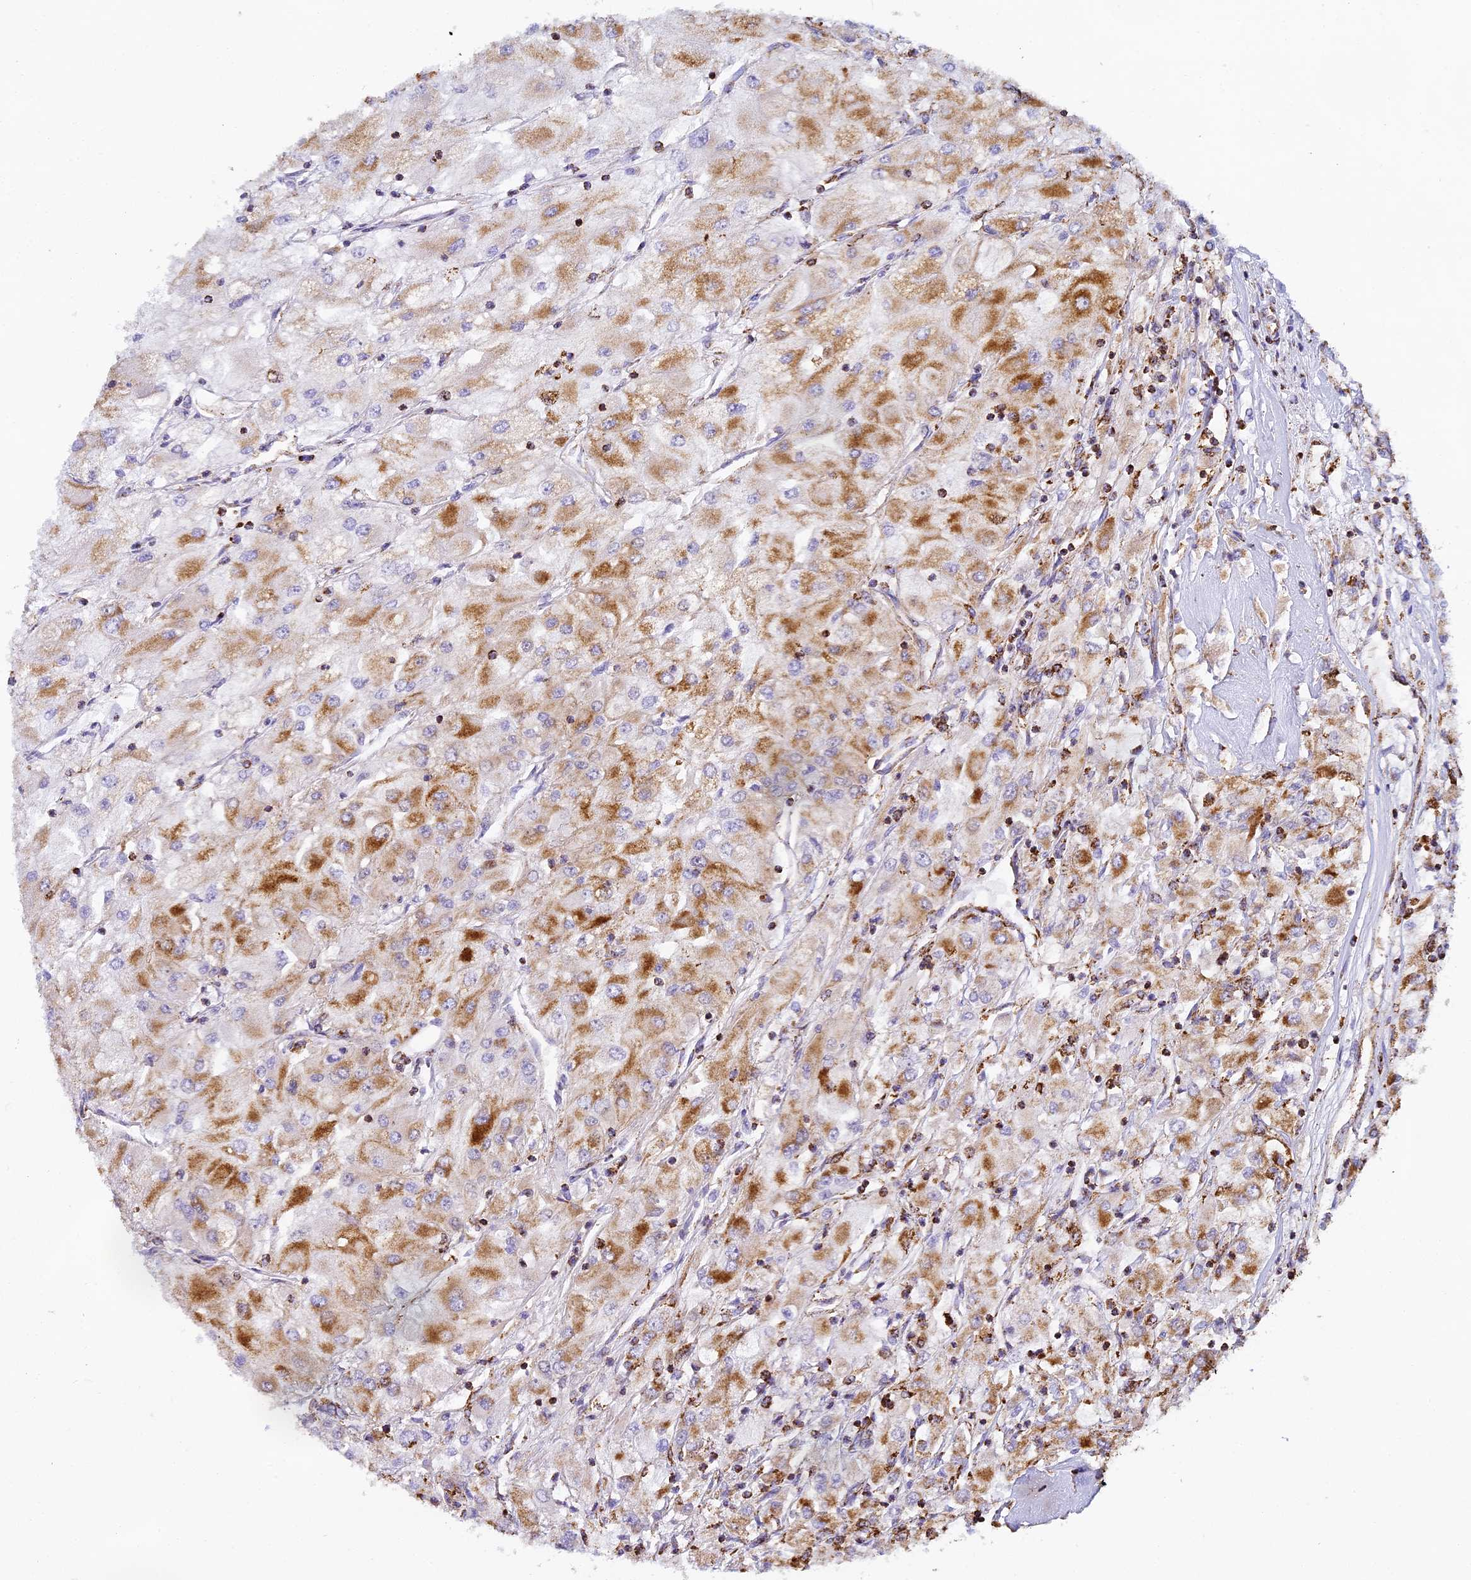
{"staining": {"intensity": "moderate", "quantity": "25%-75%", "location": "cytoplasmic/membranous"}, "tissue": "renal cancer", "cell_type": "Tumor cells", "image_type": "cancer", "snomed": [{"axis": "morphology", "description": "Adenocarcinoma, NOS"}, {"axis": "topography", "description": "Kidney"}], "caption": "IHC photomicrograph of human renal cancer (adenocarcinoma) stained for a protein (brown), which demonstrates medium levels of moderate cytoplasmic/membranous positivity in approximately 25%-75% of tumor cells.", "gene": "STK17A", "patient": {"sex": "male", "age": 80}}